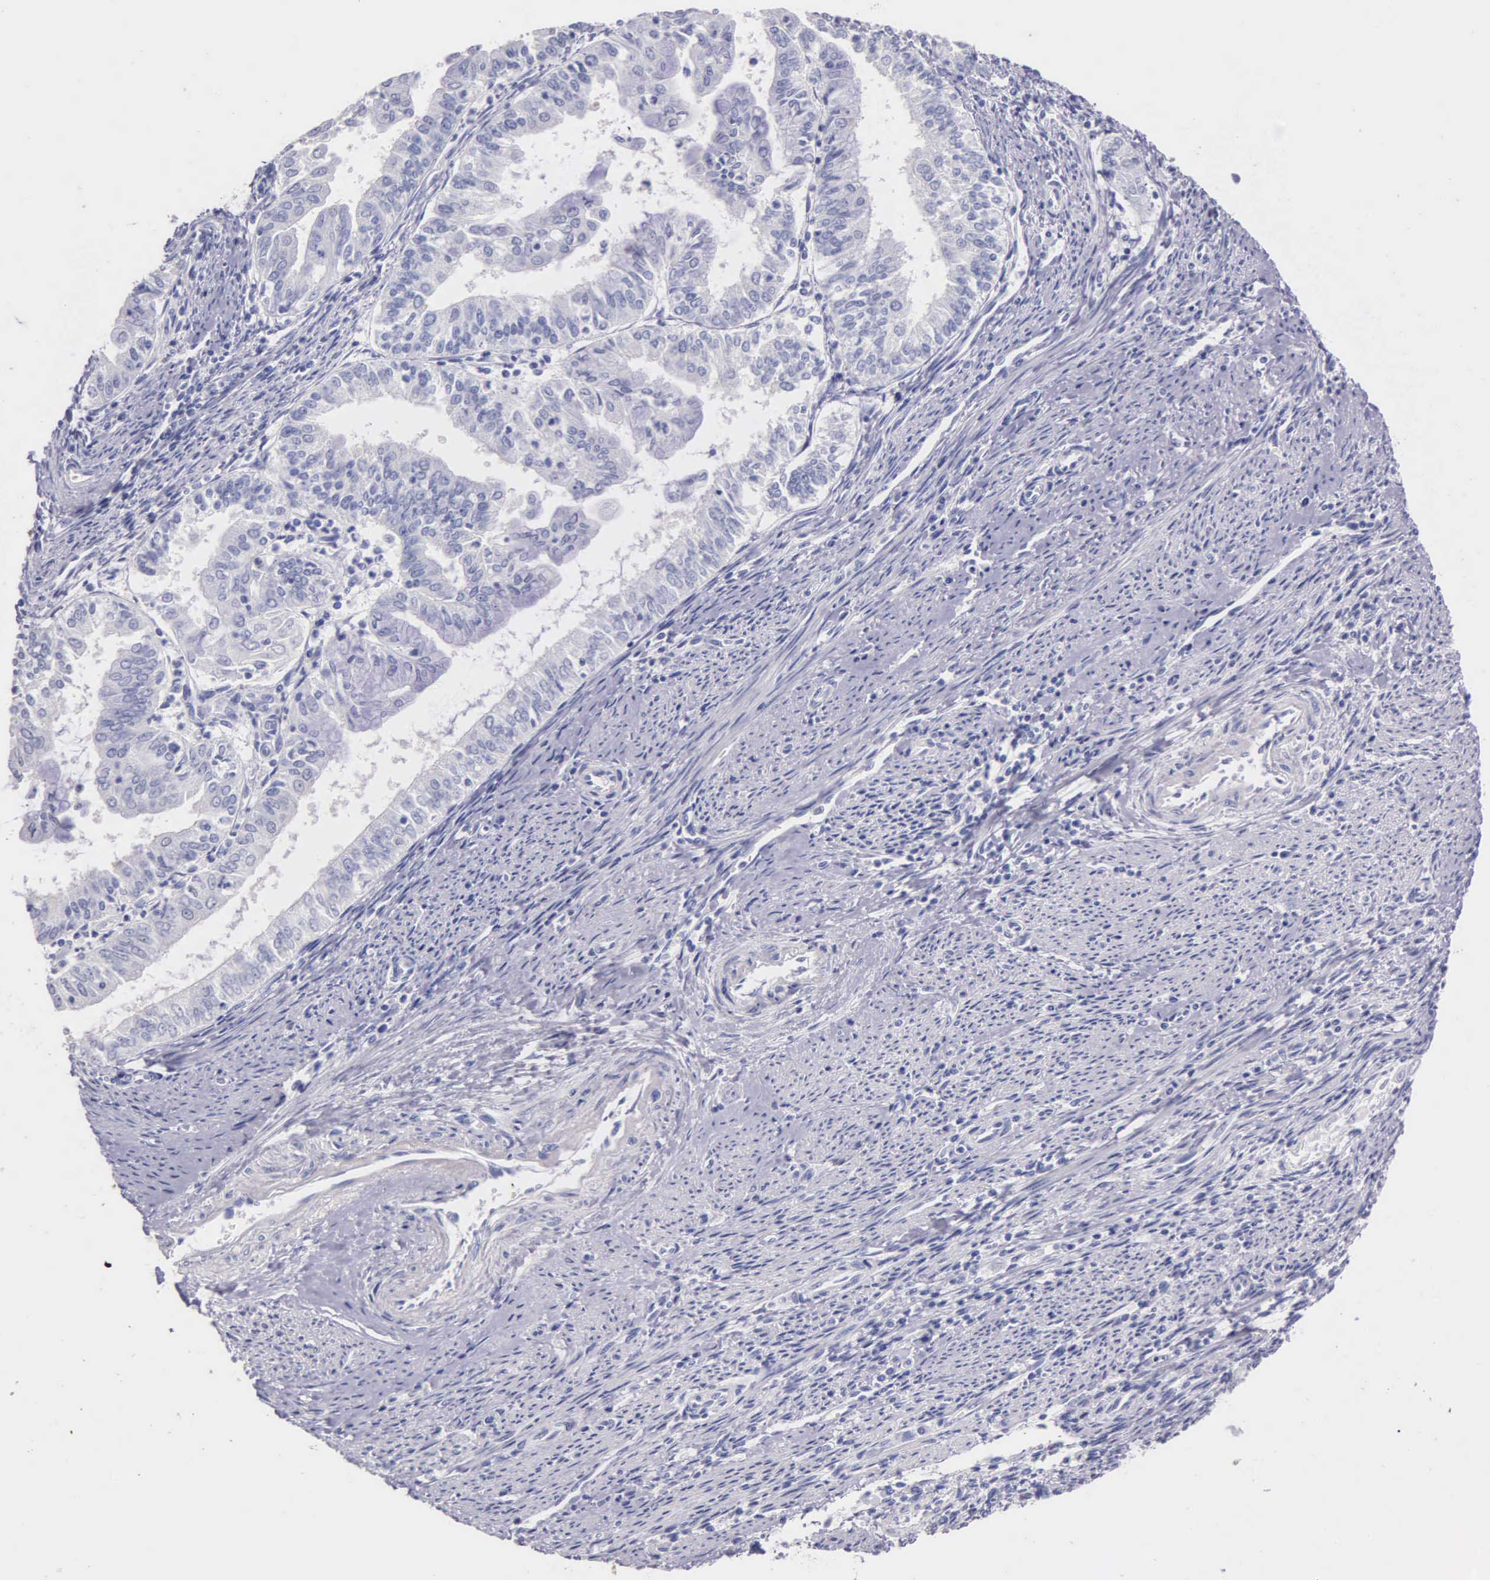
{"staining": {"intensity": "negative", "quantity": "none", "location": "none"}, "tissue": "endometrial cancer", "cell_type": "Tumor cells", "image_type": "cancer", "snomed": [{"axis": "morphology", "description": "Adenocarcinoma, NOS"}, {"axis": "topography", "description": "Endometrium"}], "caption": "Immunohistochemistry image of human endometrial cancer (adenocarcinoma) stained for a protein (brown), which reveals no staining in tumor cells. (Stains: DAB (3,3'-diaminobenzidine) immunohistochemistry with hematoxylin counter stain, Microscopy: brightfield microscopy at high magnification).", "gene": "GSTT2", "patient": {"sex": "female", "age": 75}}